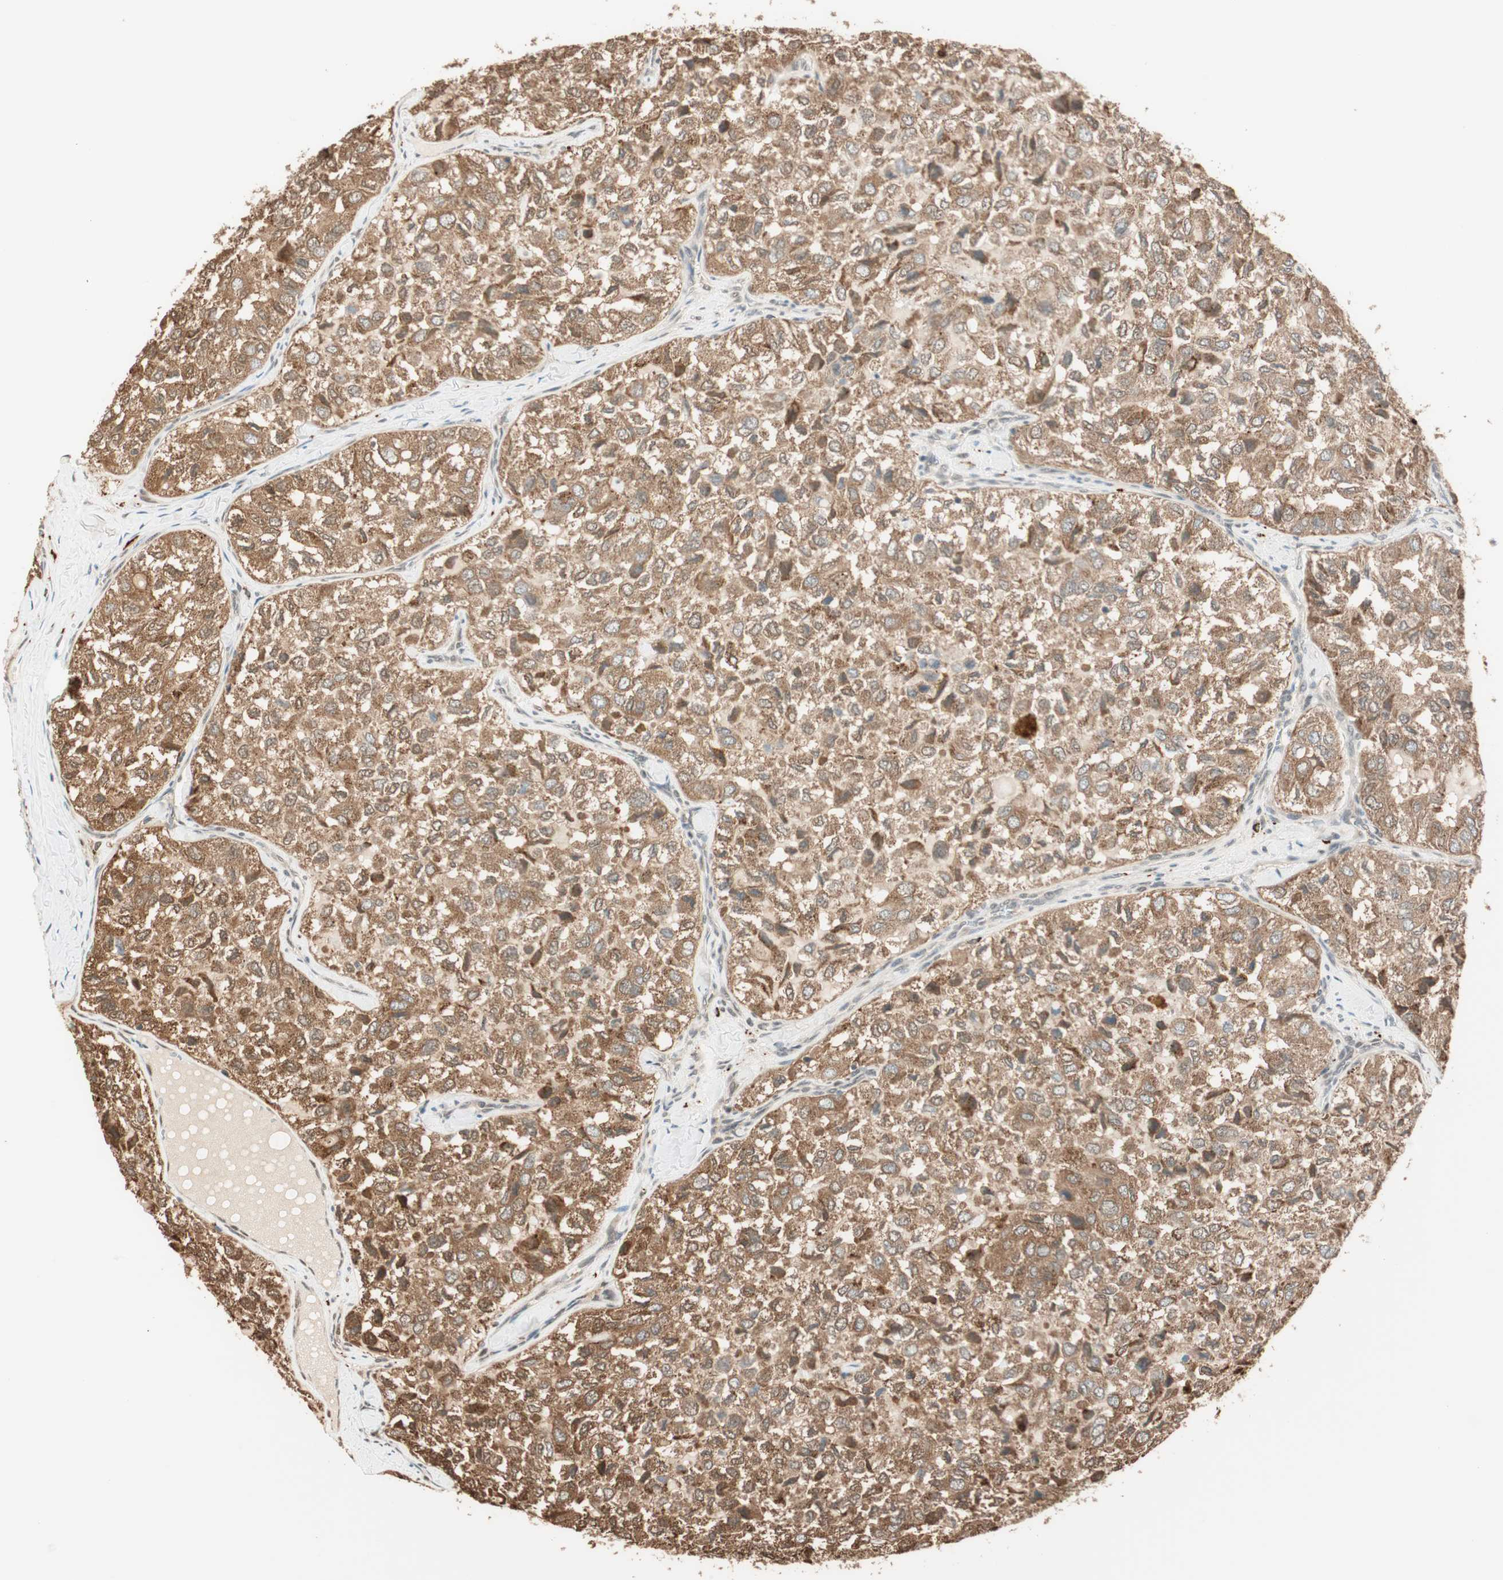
{"staining": {"intensity": "moderate", "quantity": ">75%", "location": "cytoplasmic/membranous"}, "tissue": "thyroid cancer", "cell_type": "Tumor cells", "image_type": "cancer", "snomed": [{"axis": "morphology", "description": "Follicular adenoma carcinoma, NOS"}, {"axis": "topography", "description": "Thyroid gland"}], "caption": "High-magnification brightfield microscopy of thyroid cancer (follicular adenoma carcinoma) stained with DAB (brown) and counterstained with hematoxylin (blue). tumor cells exhibit moderate cytoplasmic/membranous staining is appreciated in approximately>75% of cells.", "gene": "ZNF443", "patient": {"sex": "male", "age": 75}}